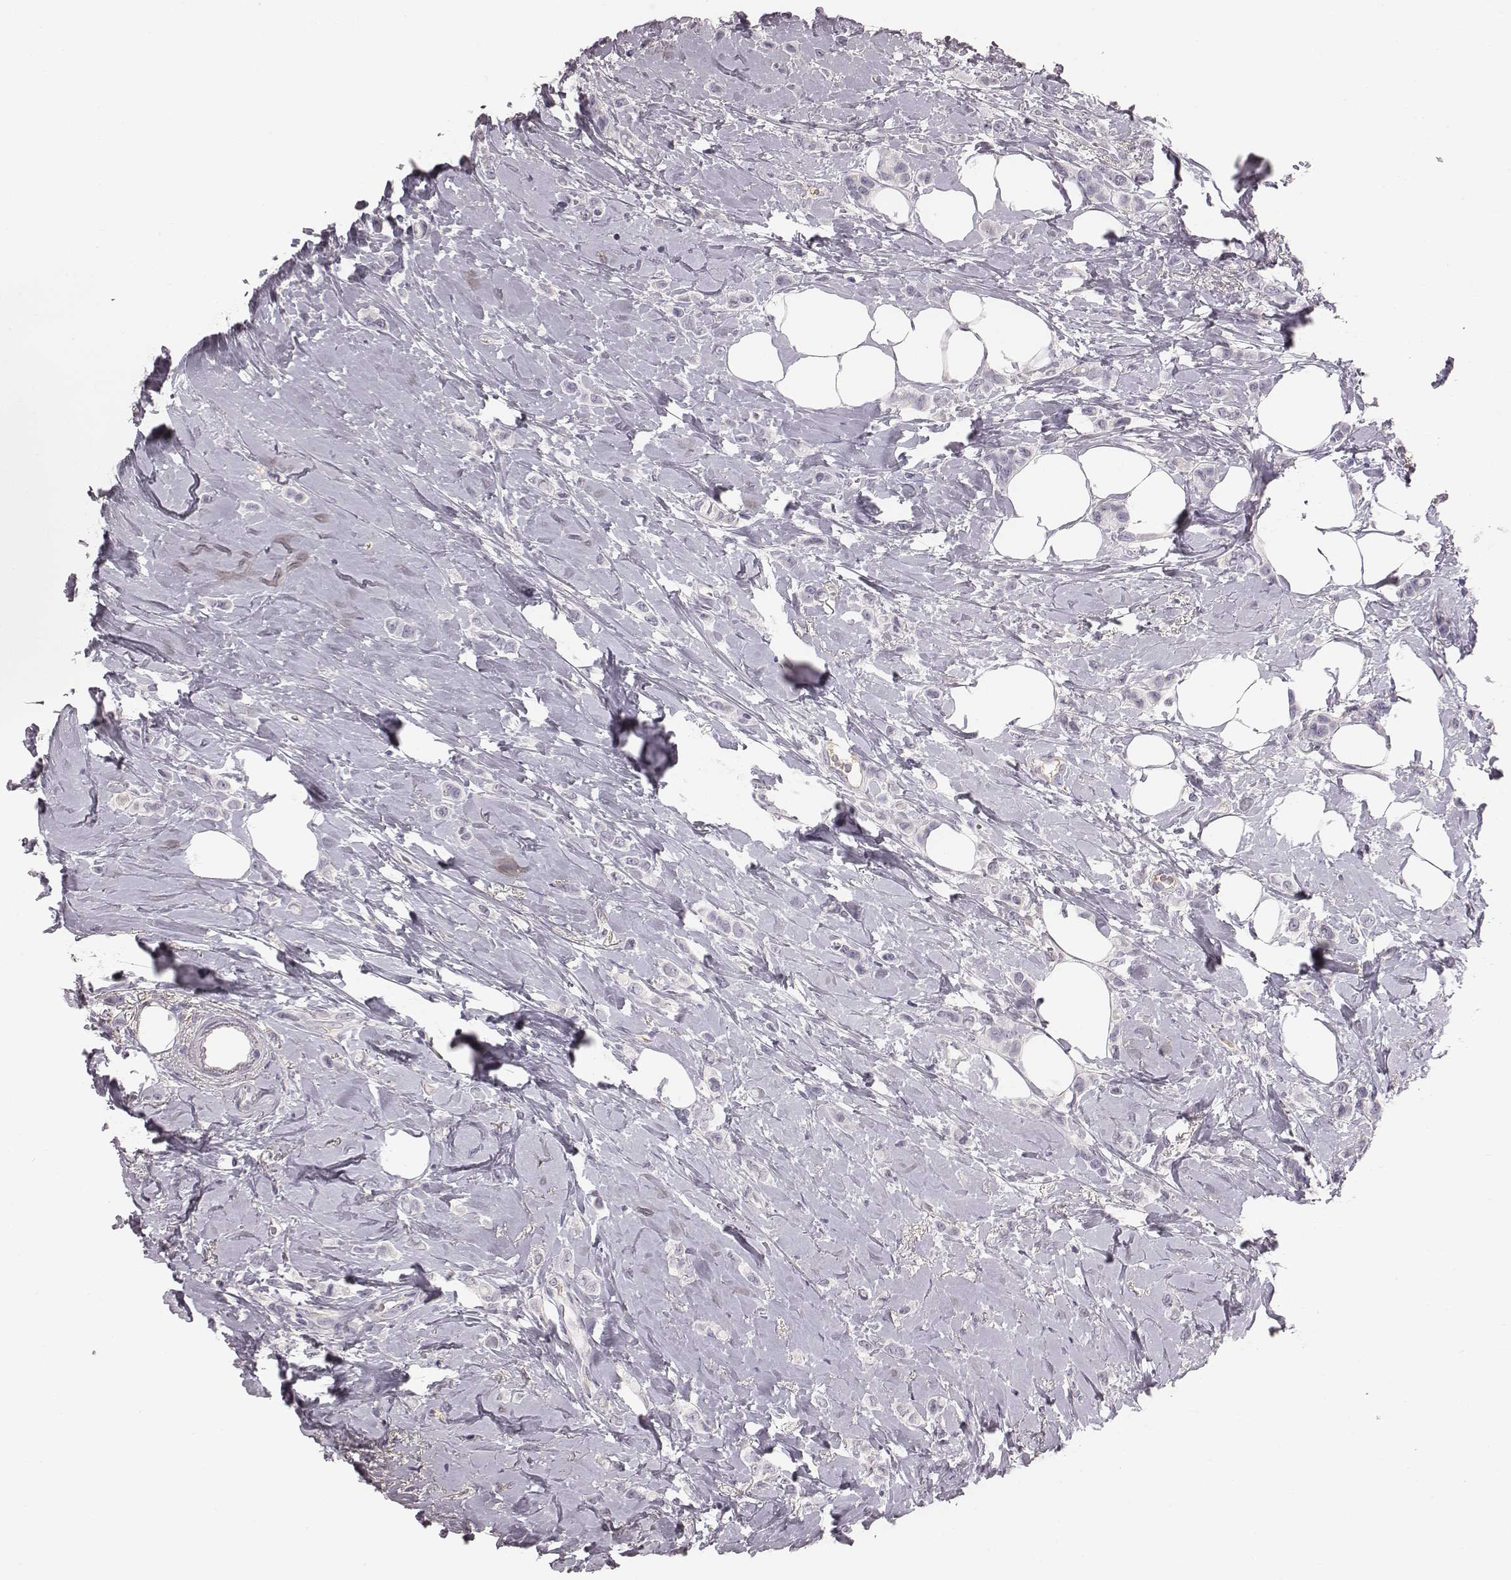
{"staining": {"intensity": "negative", "quantity": "none", "location": "none"}, "tissue": "breast cancer", "cell_type": "Tumor cells", "image_type": "cancer", "snomed": [{"axis": "morphology", "description": "Lobular carcinoma"}, {"axis": "topography", "description": "Breast"}], "caption": "Lobular carcinoma (breast) was stained to show a protein in brown. There is no significant expression in tumor cells.", "gene": "CFTR", "patient": {"sex": "female", "age": 66}}